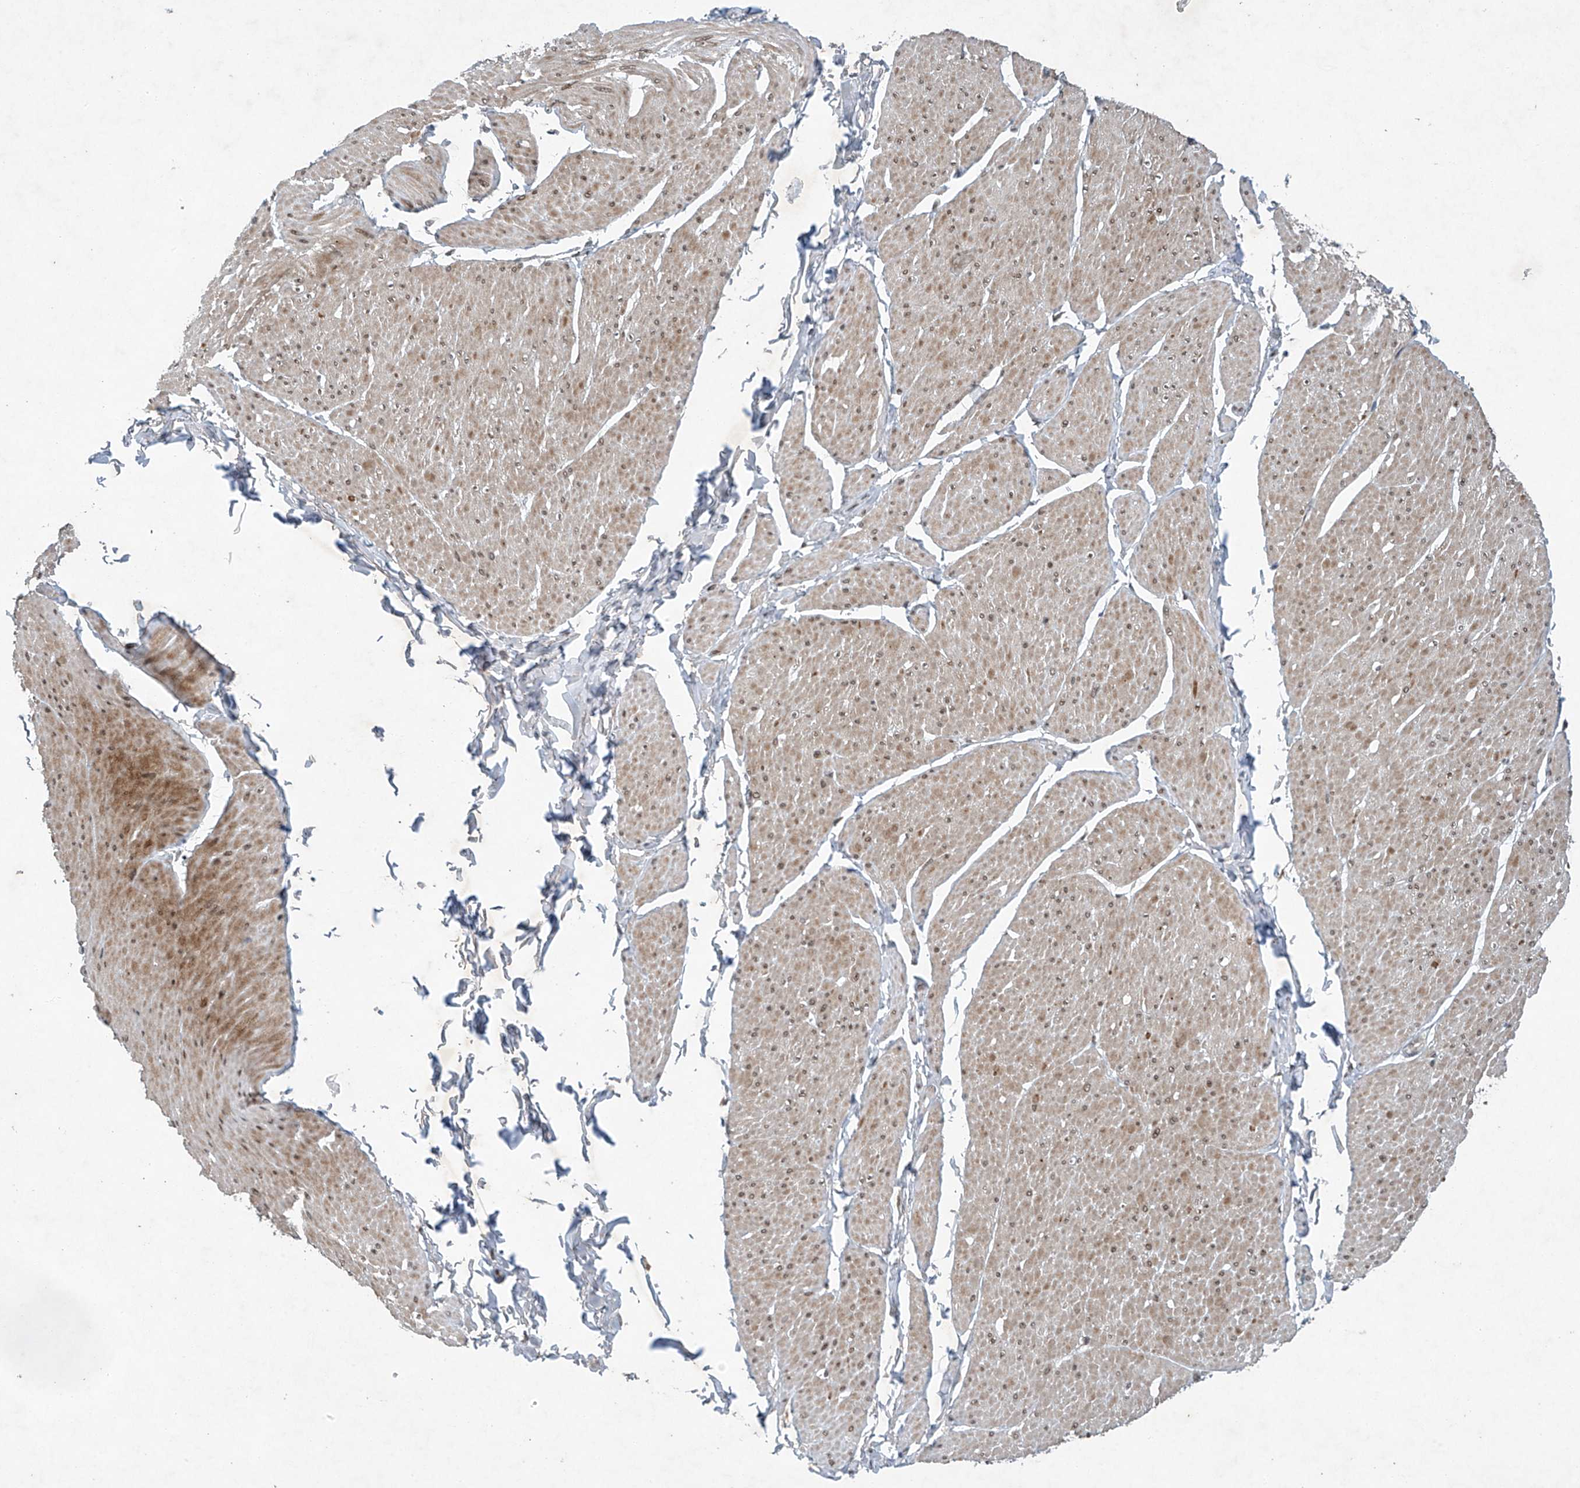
{"staining": {"intensity": "moderate", "quantity": "25%-75%", "location": "cytoplasmic/membranous,nuclear"}, "tissue": "smooth muscle", "cell_type": "Smooth muscle cells", "image_type": "normal", "snomed": [{"axis": "morphology", "description": "Urothelial carcinoma, High grade"}, {"axis": "topography", "description": "Urinary bladder"}], "caption": "Immunohistochemical staining of benign smooth muscle displays medium levels of moderate cytoplasmic/membranous,nuclear expression in about 25%-75% of smooth muscle cells.", "gene": "TAF8", "patient": {"sex": "male", "age": 46}}